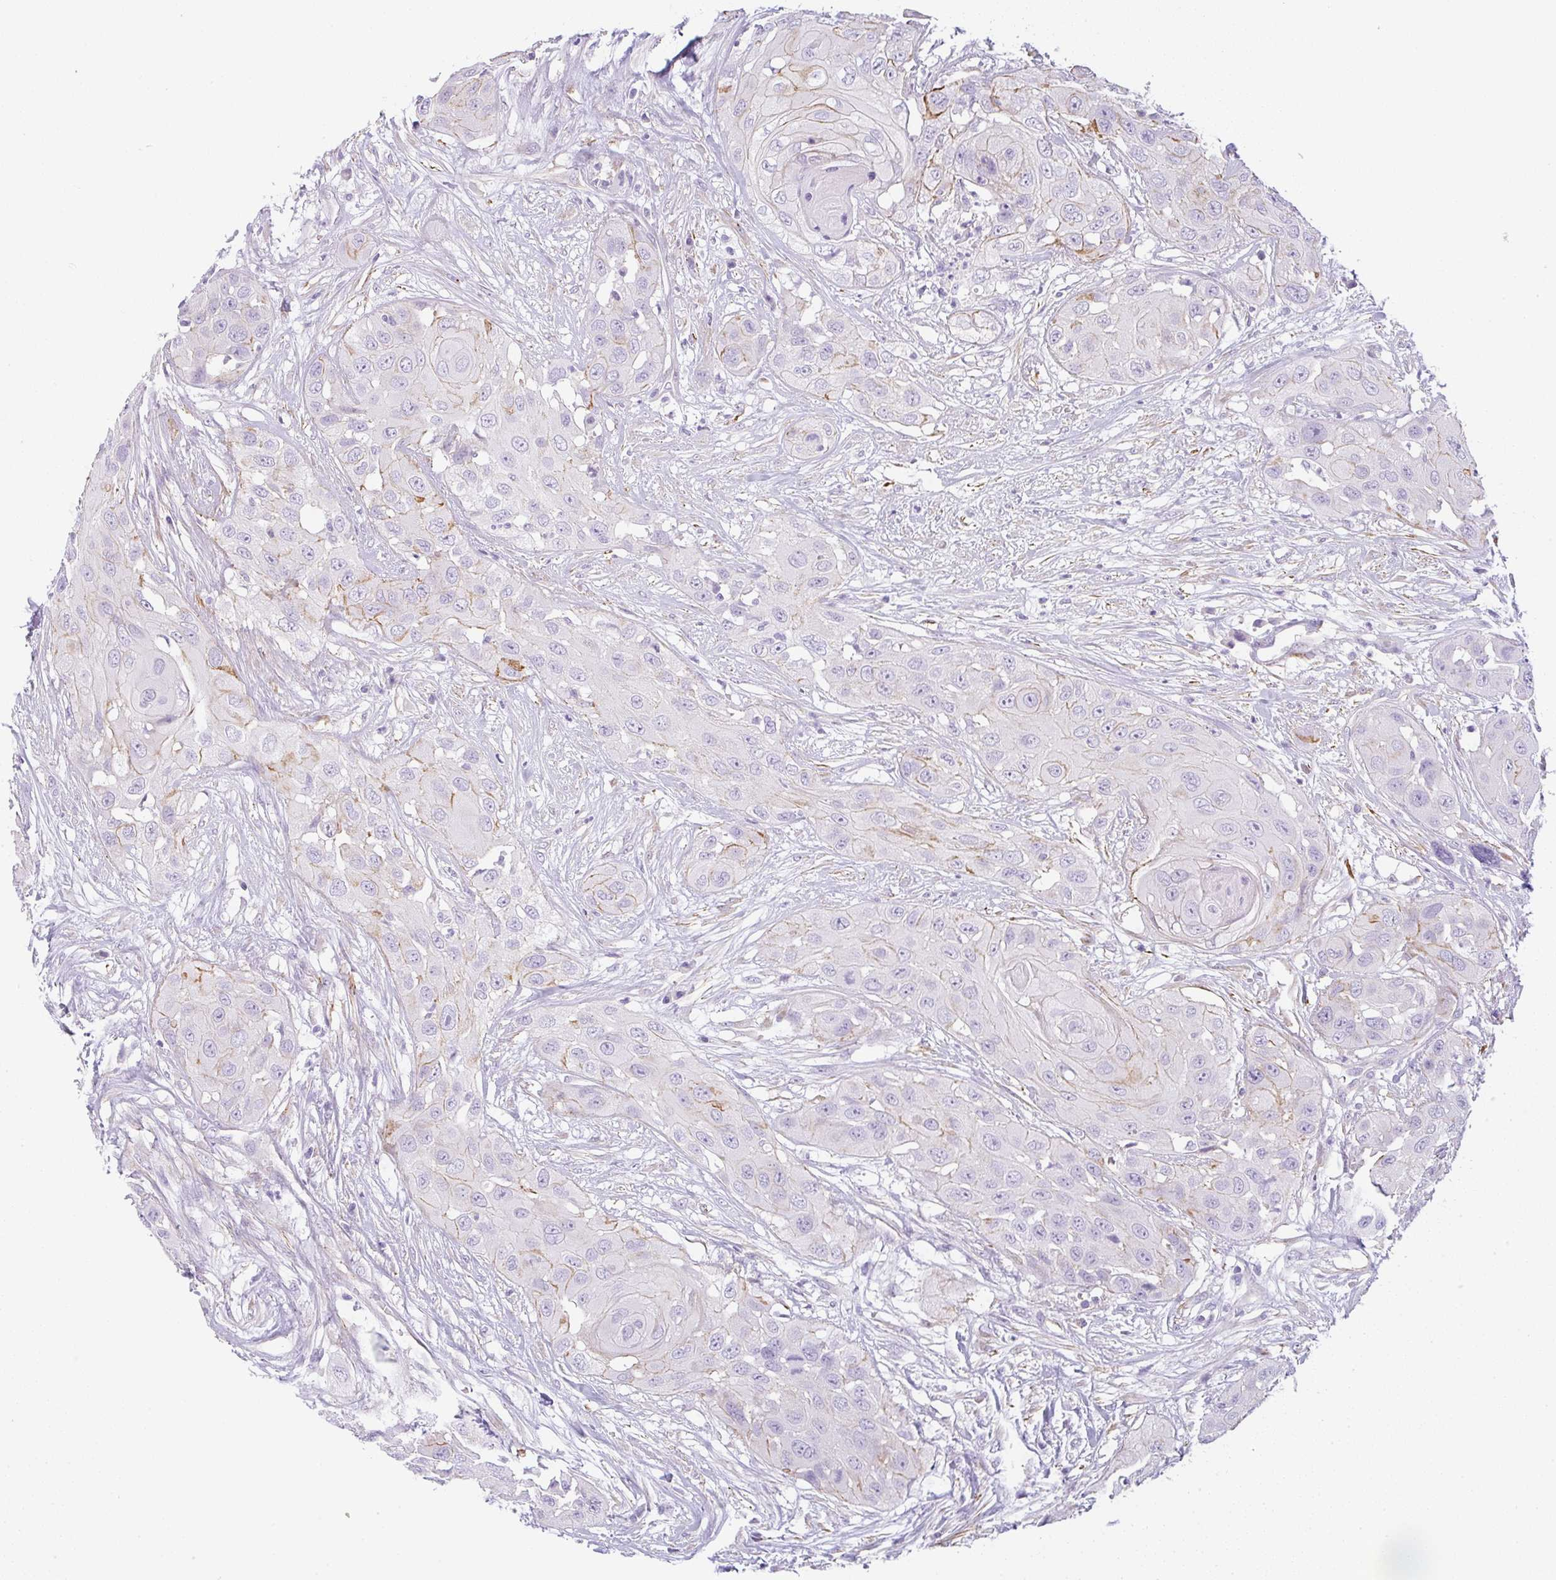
{"staining": {"intensity": "negative", "quantity": "none", "location": "none"}, "tissue": "head and neck cancer", "cell_type": "Tumor cells", "image_type": "cancer", "snomed": [{"axis": "morphology", "description": "Squamous cell carcinoma, NOS"}, {"axis": "topography", "description": "Head-Neck"}], "caption": "Tumor cells show no significant protein positivity in head and neck cancer (squamous cell carcinoma).", "gene": "LPAR4", "patient": {"sex": "male", "age": 83}}